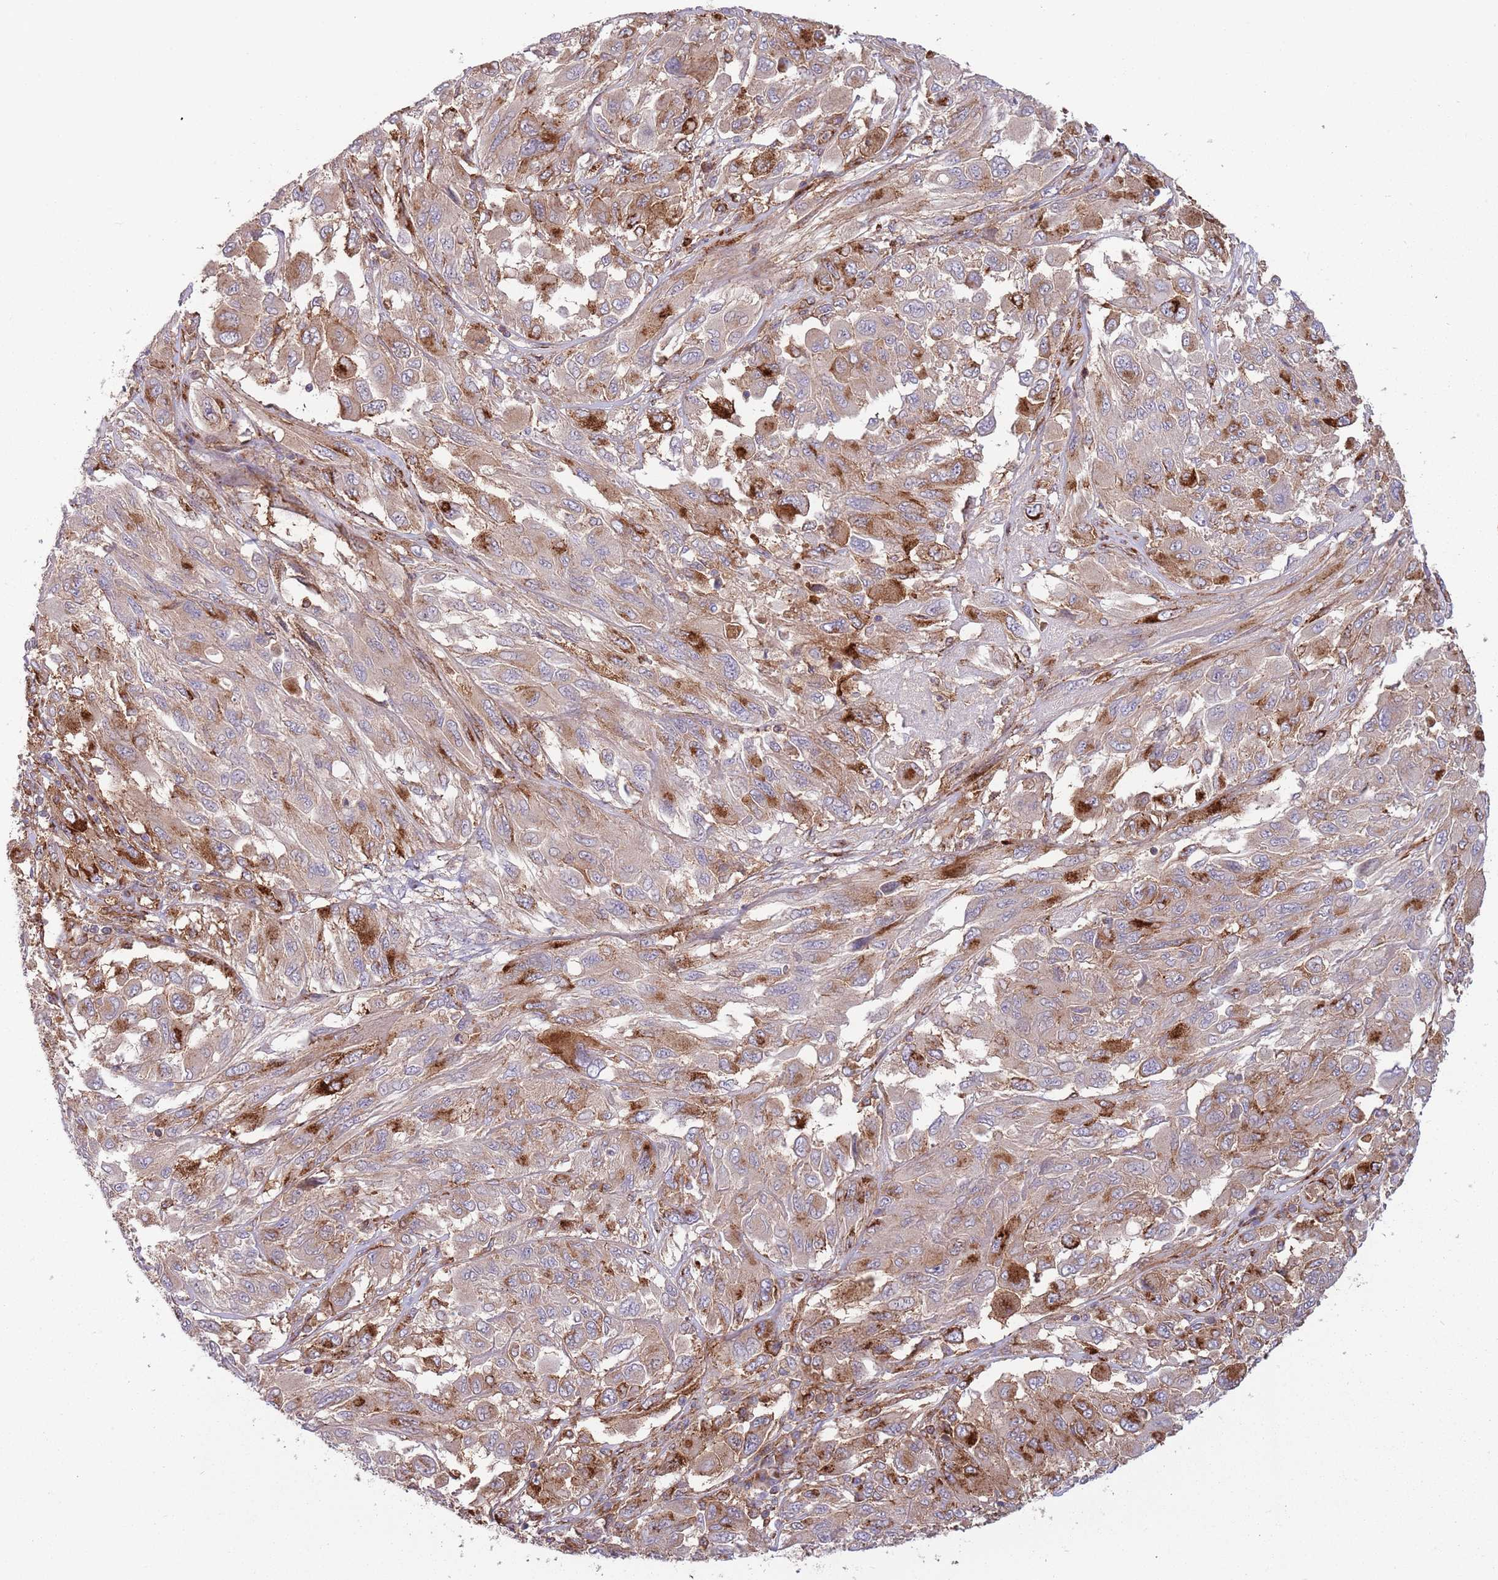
{"staining": {"intensity": "strong", "quantity": "<25%", "location": "cytoplasmic/membranous"}, "tissue": "melanoma", "cell_type": "Tumor cells", "image_type": "cancer", "snomed": [{"axis": "morphology", "description": "Malignant melanoma, NOS"}, {"axis": "topography", "description": "Skin"}], "caption": "A histopathology image of human melanoma stained for a protein shows strong cytoplasmic/membranous brown staining in tumor cells. Nuclei are stained in blue.", "gene": "BTBD7", "patient": {"sex": "female", "age": 91}}